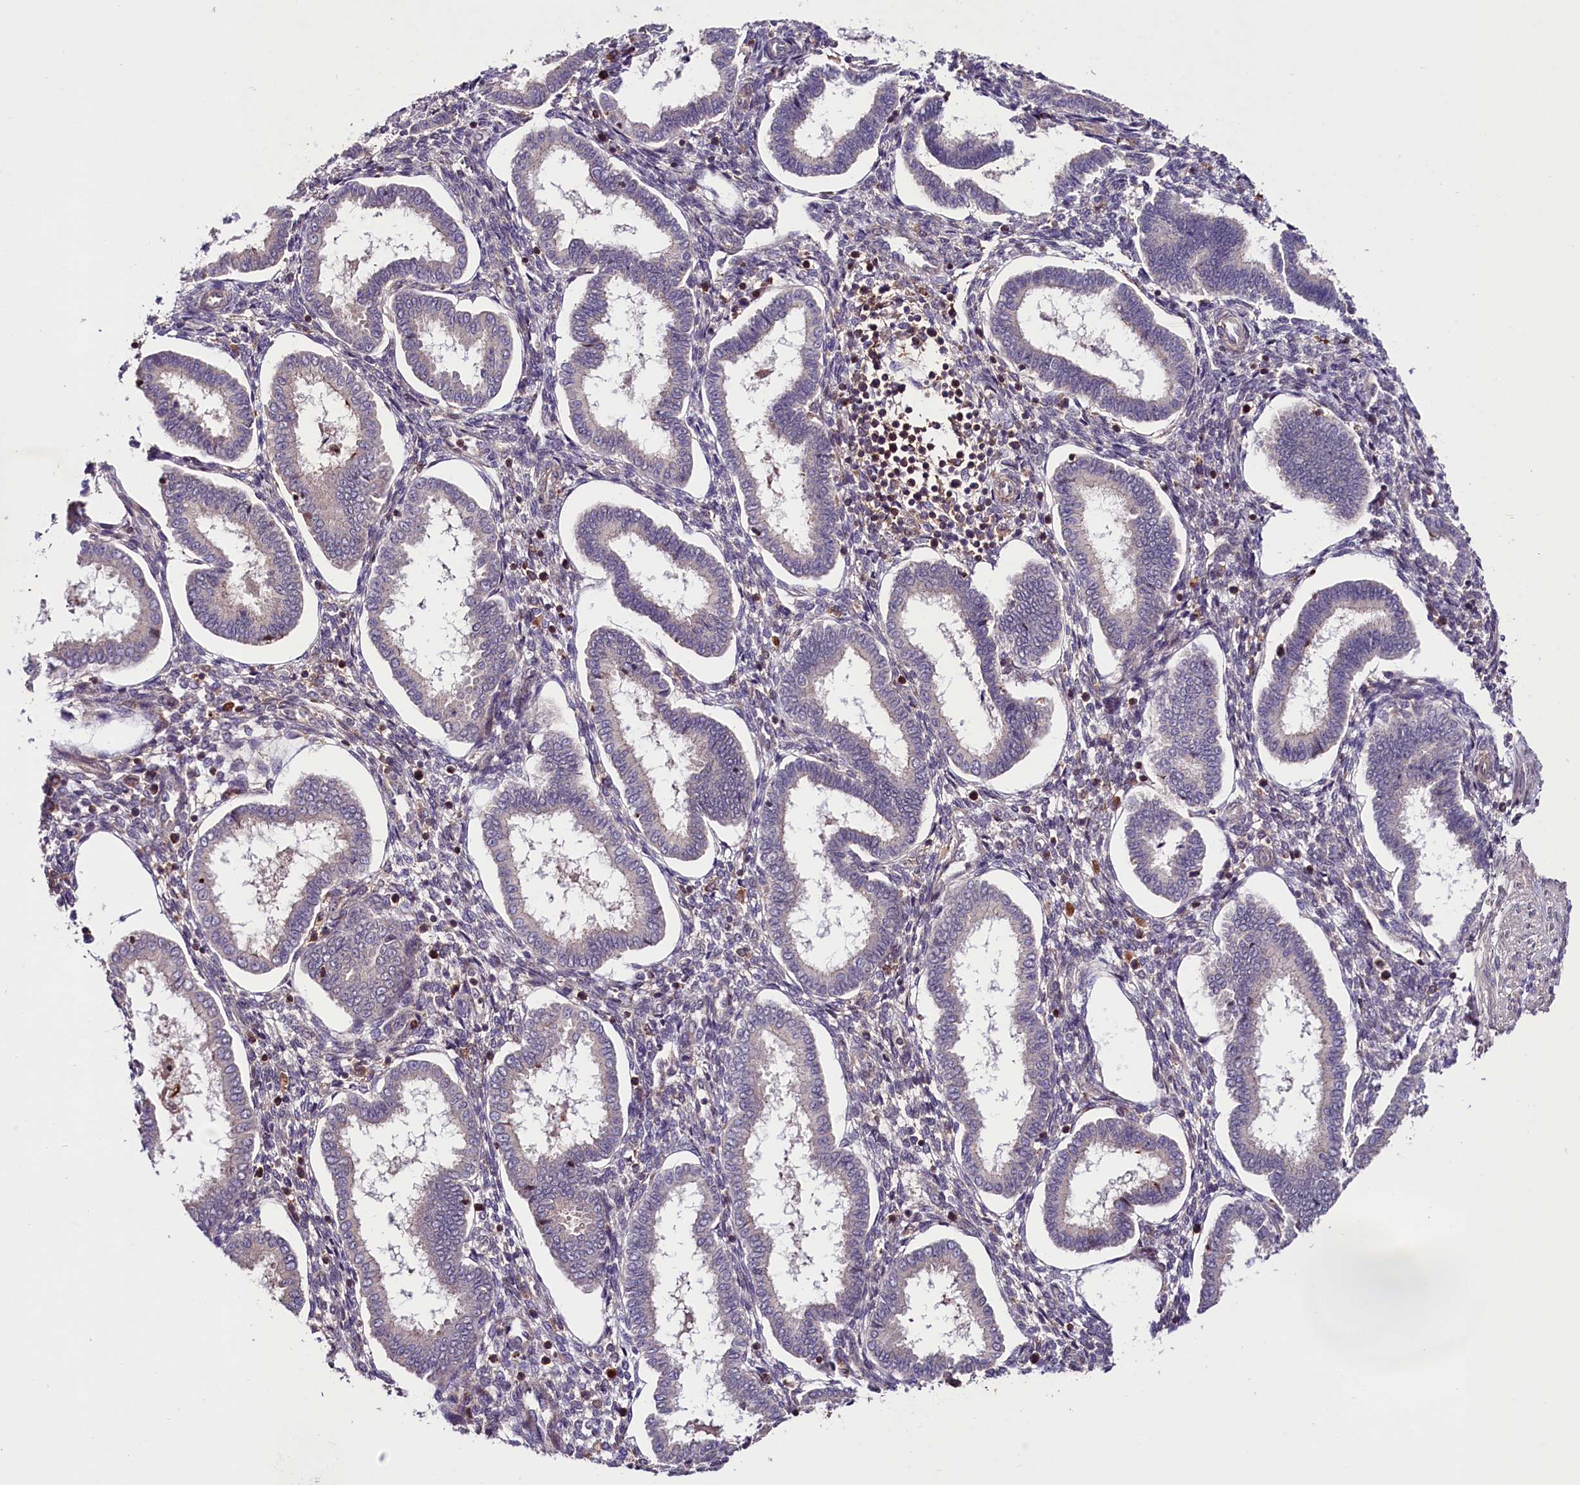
{"staining": {"intensity": "weak", "quantity": "<25%", "location": "nuclear"}, "tissue": "endometrium", "cell_type": "Cells in endometrial stroma", "image_type": "normal", "snomed": [{"axis": "morphology", "description": "Normal tissue, NOS"}, {"axis": "topography", "description": "Endometrium"}], "caption": "Immunohistochemistry histopathology image of unremarkable human endometrium stained for a protein (brown), which displays no positivity in cells in endometrial stroma.", "gene": "CACNA1H", "patient": {"sex": "female", "age": 24}}